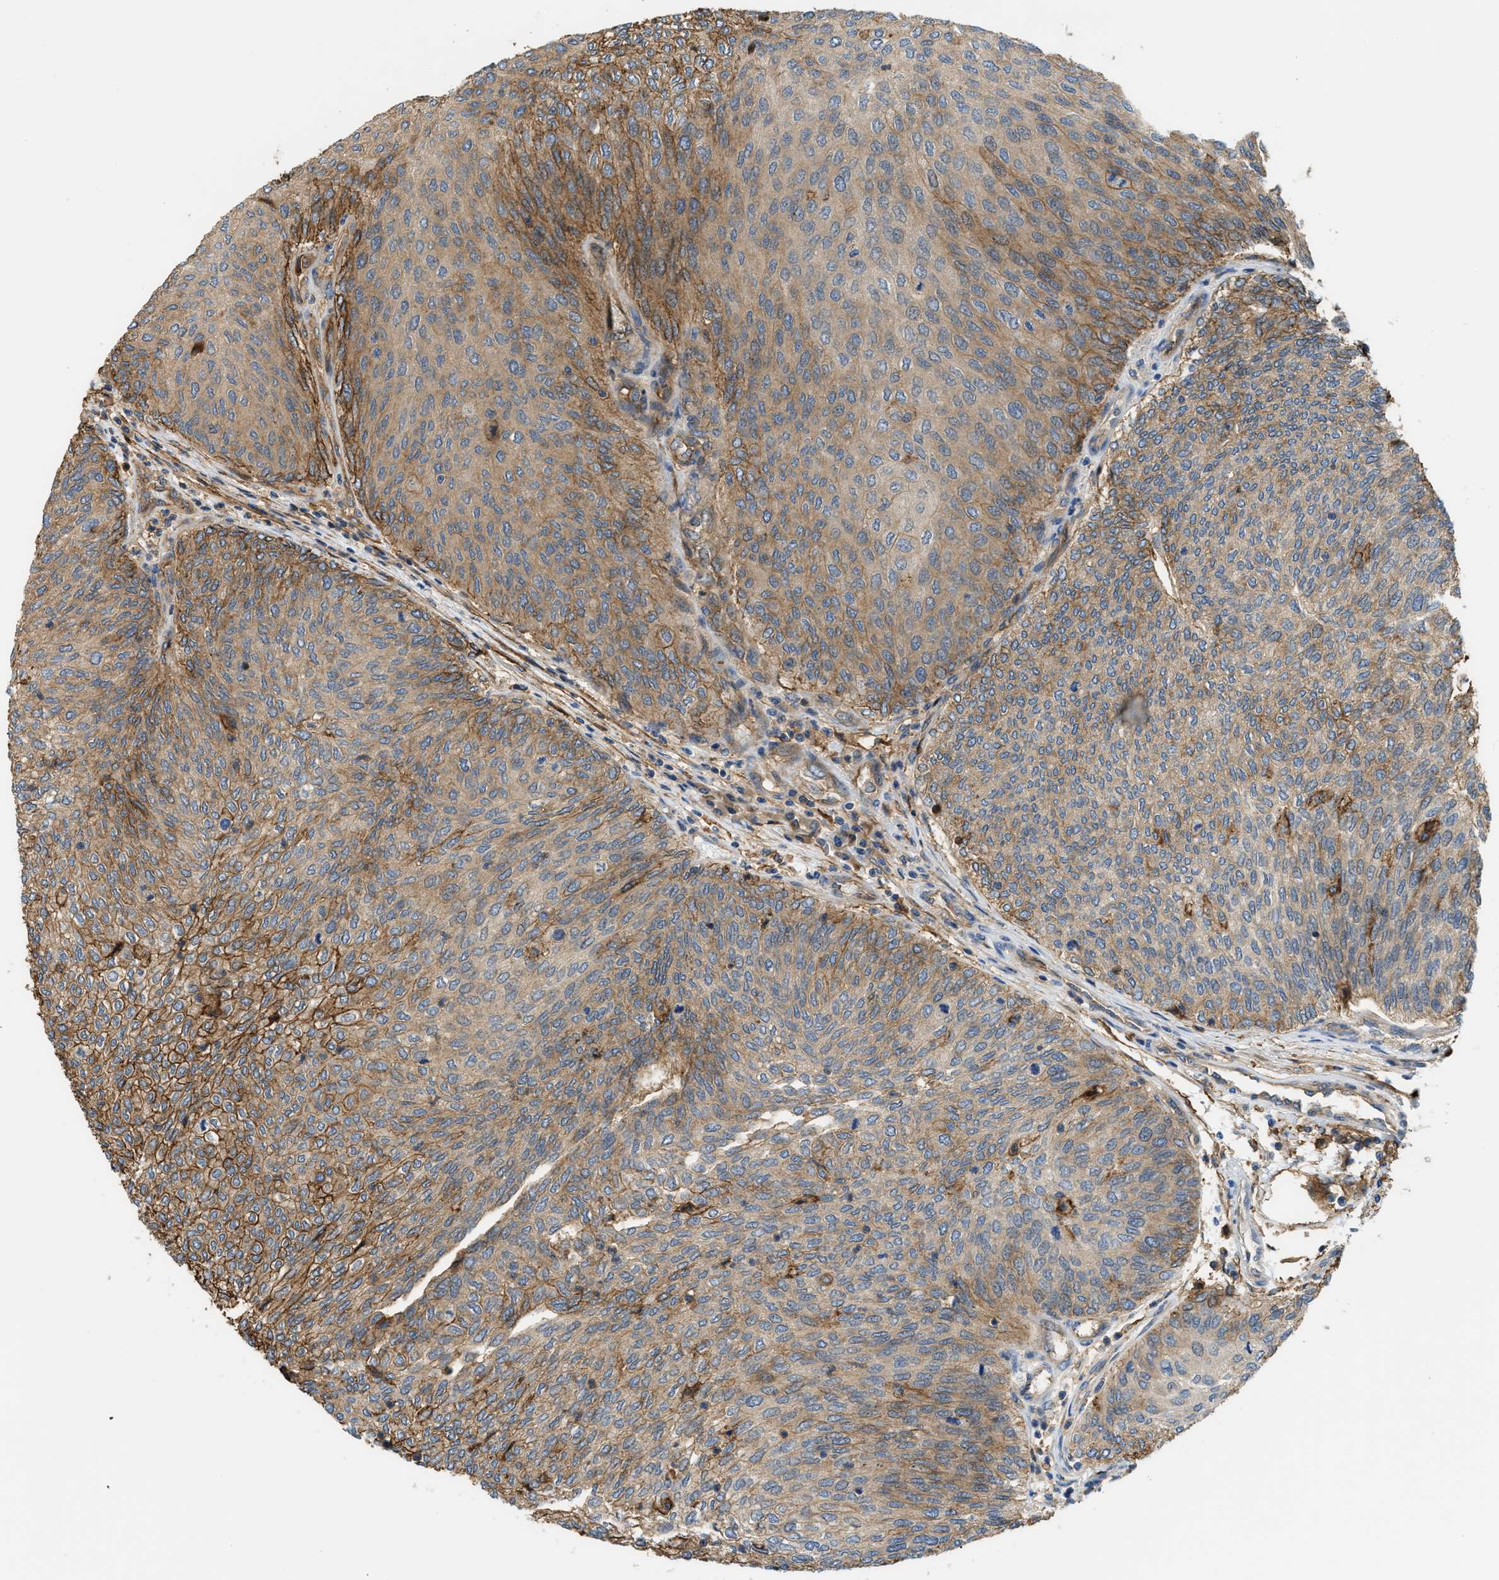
{"staining": {"intensity": "moderate", "quantity": ">75%", "location": "cytoplasmic/membranous"}, "tissue": "urothelial cancer", "cell_type": "Tumor cells", "image_type": "cancer", "snomed": [{"axis": "morphology", "description": "Urothelial carcinoma, Low grade"}, {"axis": "topography", "description": "Urinary bladder"}], "caption": "Protein analysis of low-grade urothelial carcinoma tissue displays moderate cytoplasmic/membranous positivity in about >75% of tumor cells.", "gene": "DDHD2", "patient": {"sex": "female", "age": 79}}